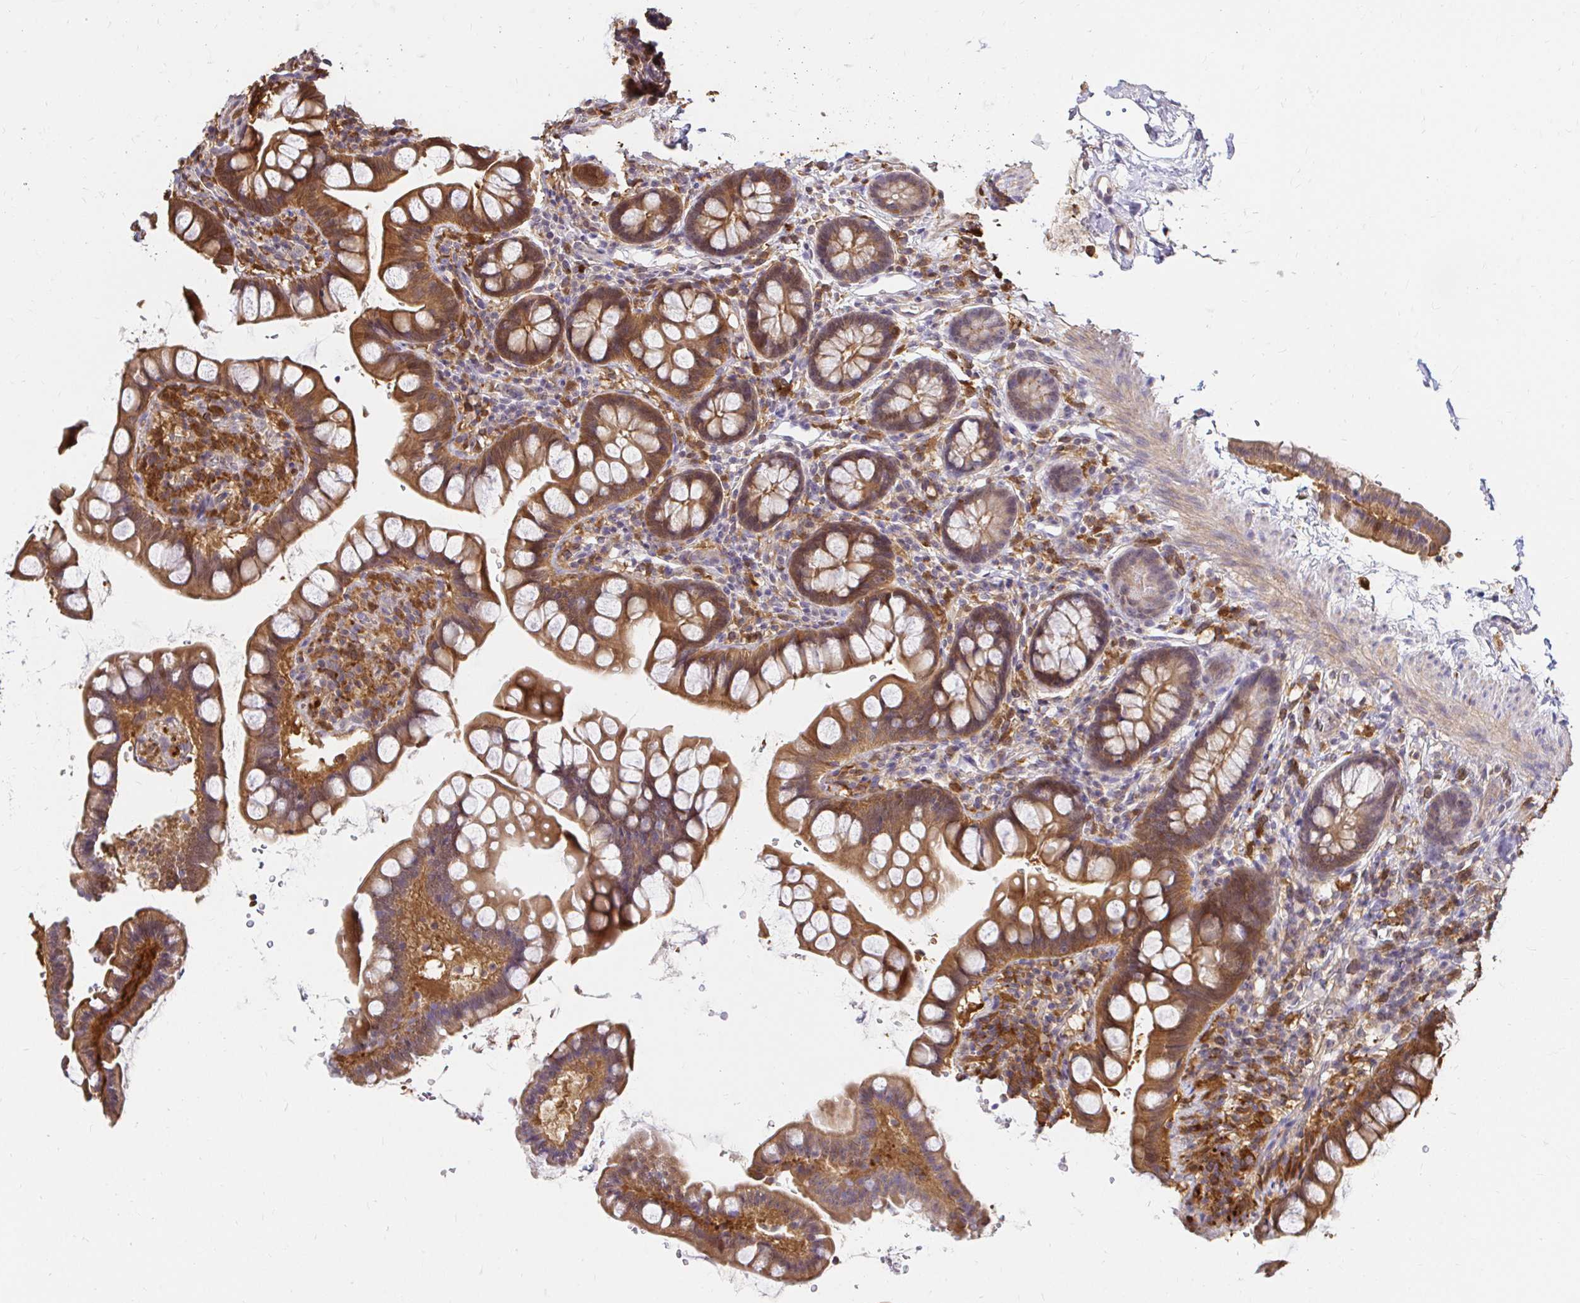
{"staining": {"intensity": "moderate", "quantity": ">75%", "location": "cytoplasmic/membranous"}, "tissue": "small intestine", "cell_type": "Glandular cells", "image_type": "normal", "snomed": [{"axis": "morphology", "description": "Normal tissue, NOS"}, {"axis": "topography", "description": "Small intestine"}], "caption": "Immunohistochemistry histopathology image of unremarkable small intestine: small intestine stained using IHC reveals medium levels of moderate protein expression localized specifically in the cytoplasmic/membranous of glandular cells, appearing as a cytoplasmic/membranous brown color.", "gene": "PYCARD", "patient": {"sex": "female", "age": 84}}